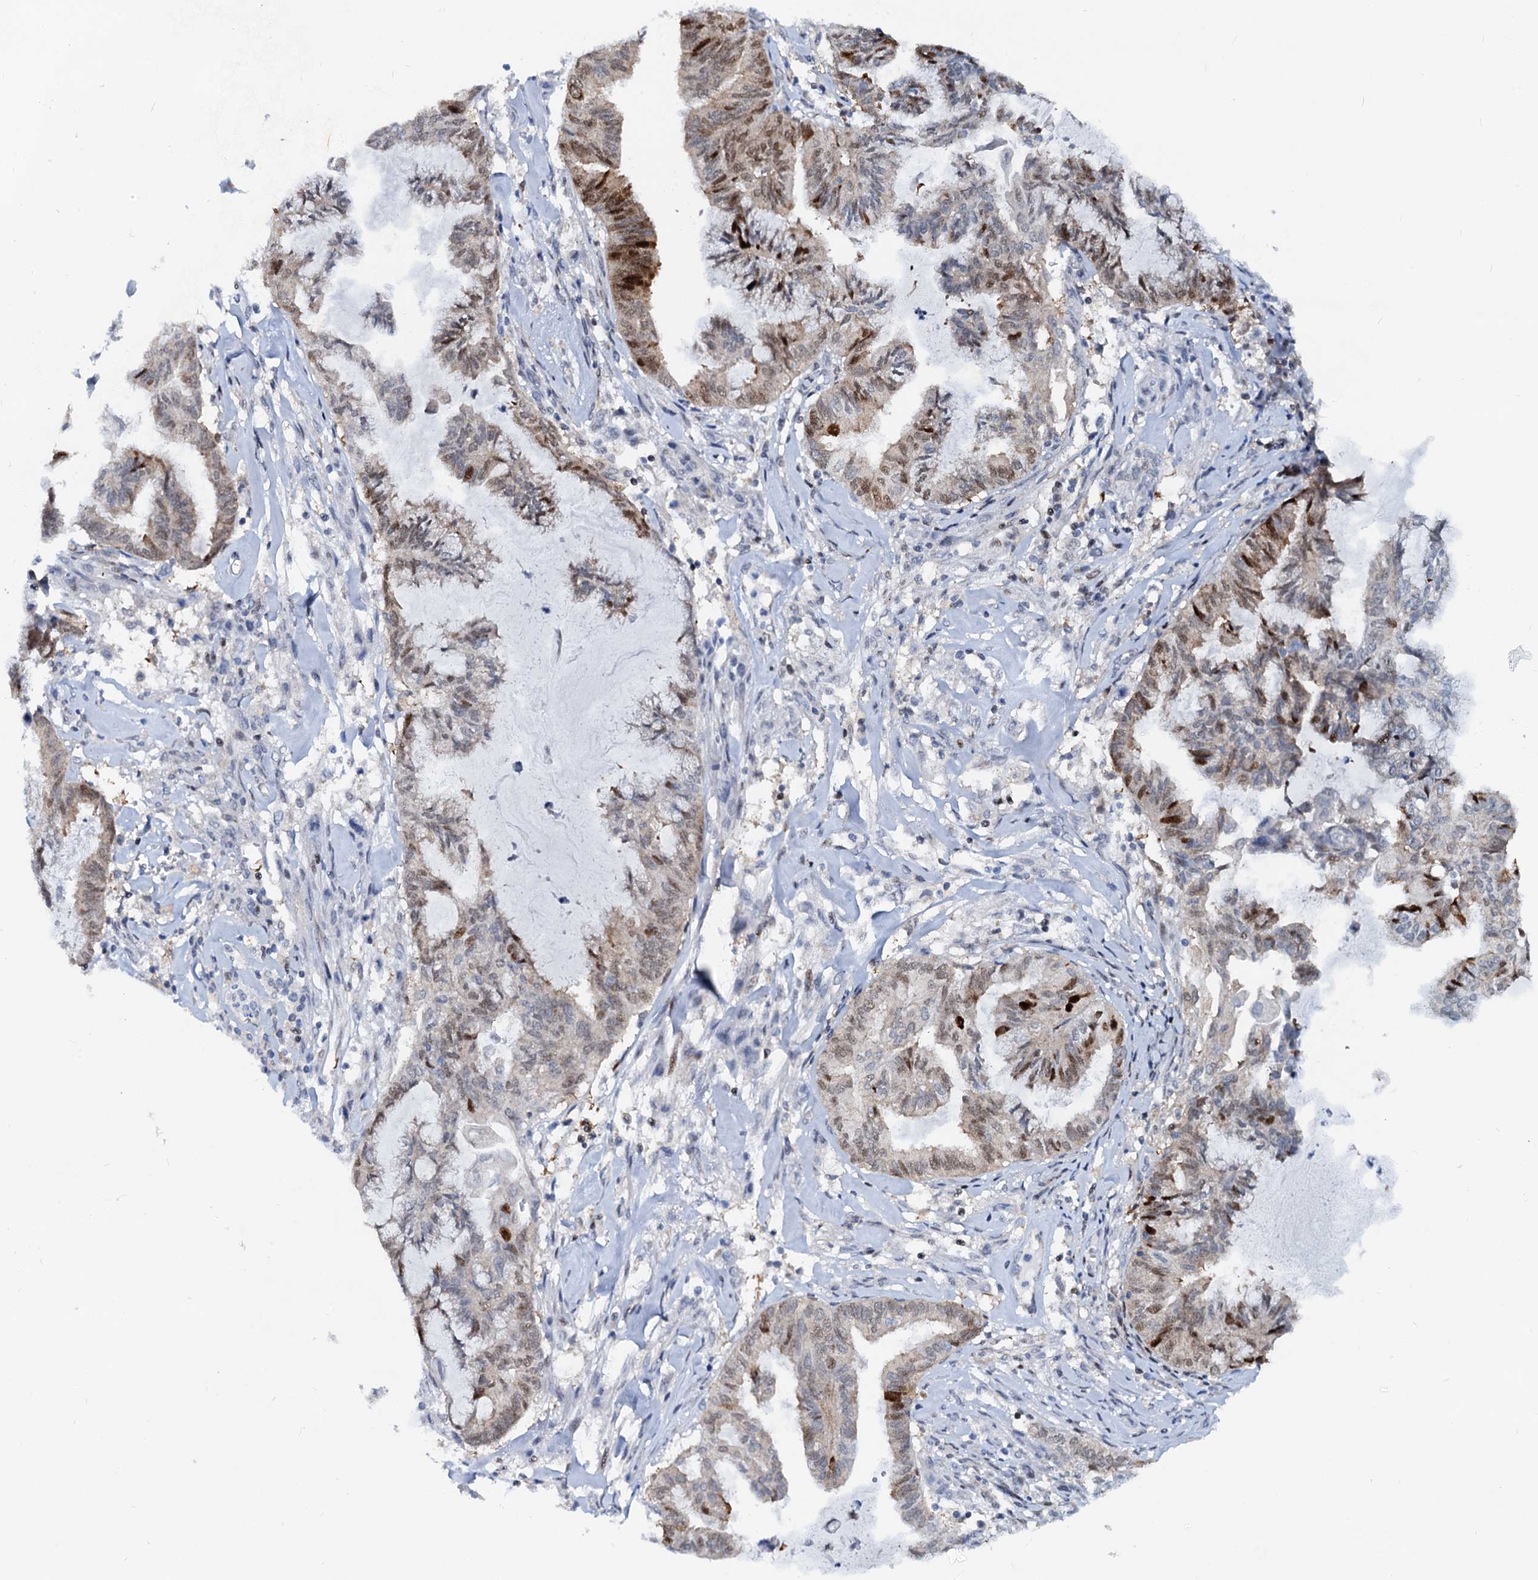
{"staining": {"intensity": "strong", "quantity": "<25%", "location": "cytoplasmic/membranous,nuclear"}, "tissue": "endometrial cancer", "cell_type": "Tumor cells", "image_type": "cancer", "snomed": [{"axis": "morphology", "description": "Adenocarcinoma, NOS"}, {"axis": "topography", "description": "Endometrium"}], "caption": "Immunohistochemical staining of human endometrial adenocarcinoma exhibits strong cytoplasmic/membranous and nuclear protein staining in approximately <25% of tumor cells. (DAB (3,3'-diaminobenzidine) IHC, brown staining for protein, blue staining for nuclei).", "gene": "PTGES3", "patient": {"sex": "female", "age": 86}}